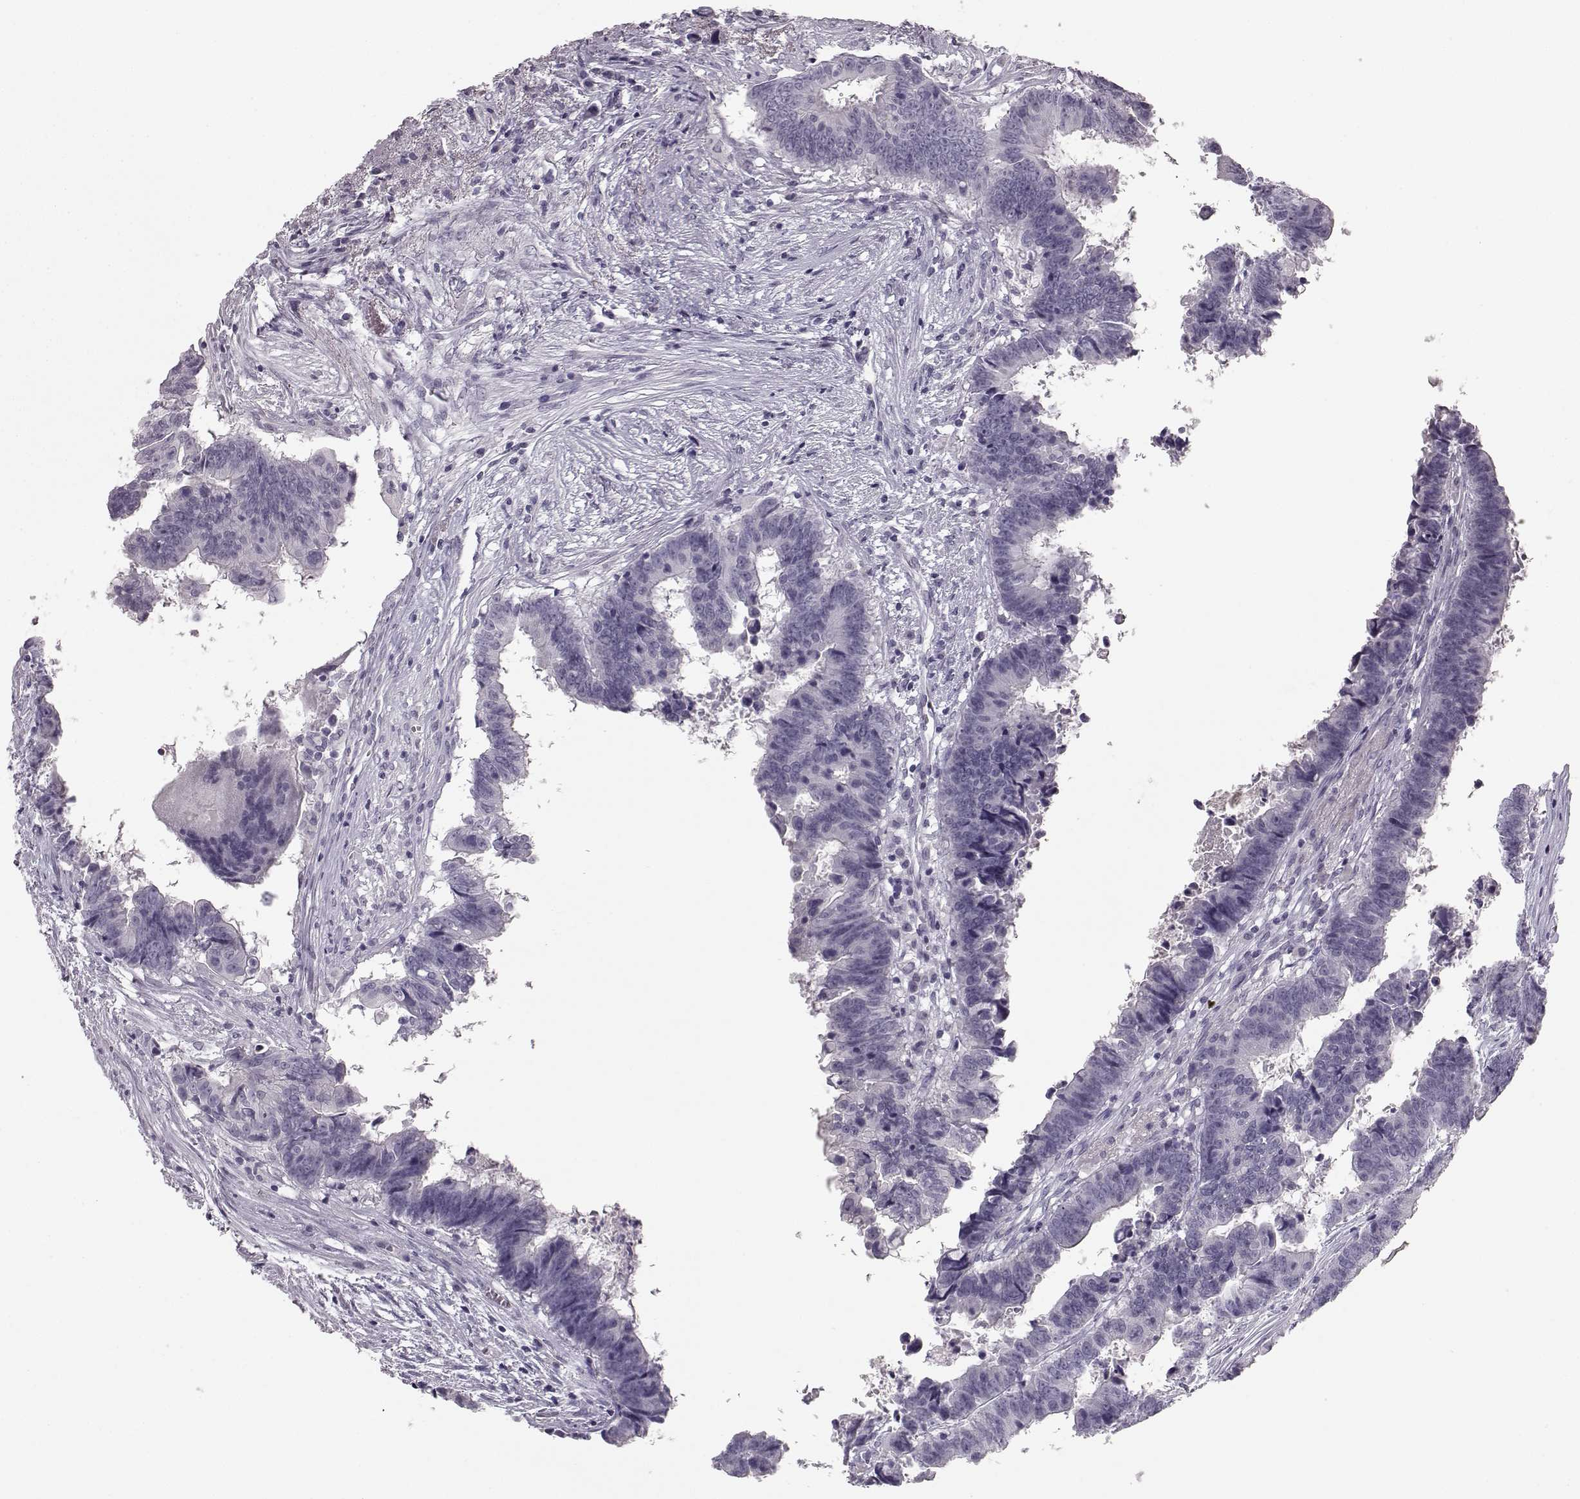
{"staining": {"intensity": "negative", "quantity": "none", "location": "none"}, "tissue": "colorectal cancer", "cell_type": "Tumor cells", "image_type": "cancer", "snomed": [{"axis": "morphology", "description": "Adenocarcinoma, NOS"}, {"axis": "topography", "description": "Colon"}], "caption": "Micrograph shows no significant protein staining in tumor cells of colorectal adenocarcinoma. Brightfield microscopy of IHC stained with DAB (brown) and hematoxylin (blue), captured at high magnification.", "gene": "BFSP2", "patient": {"sex": "female", "age": 82}}